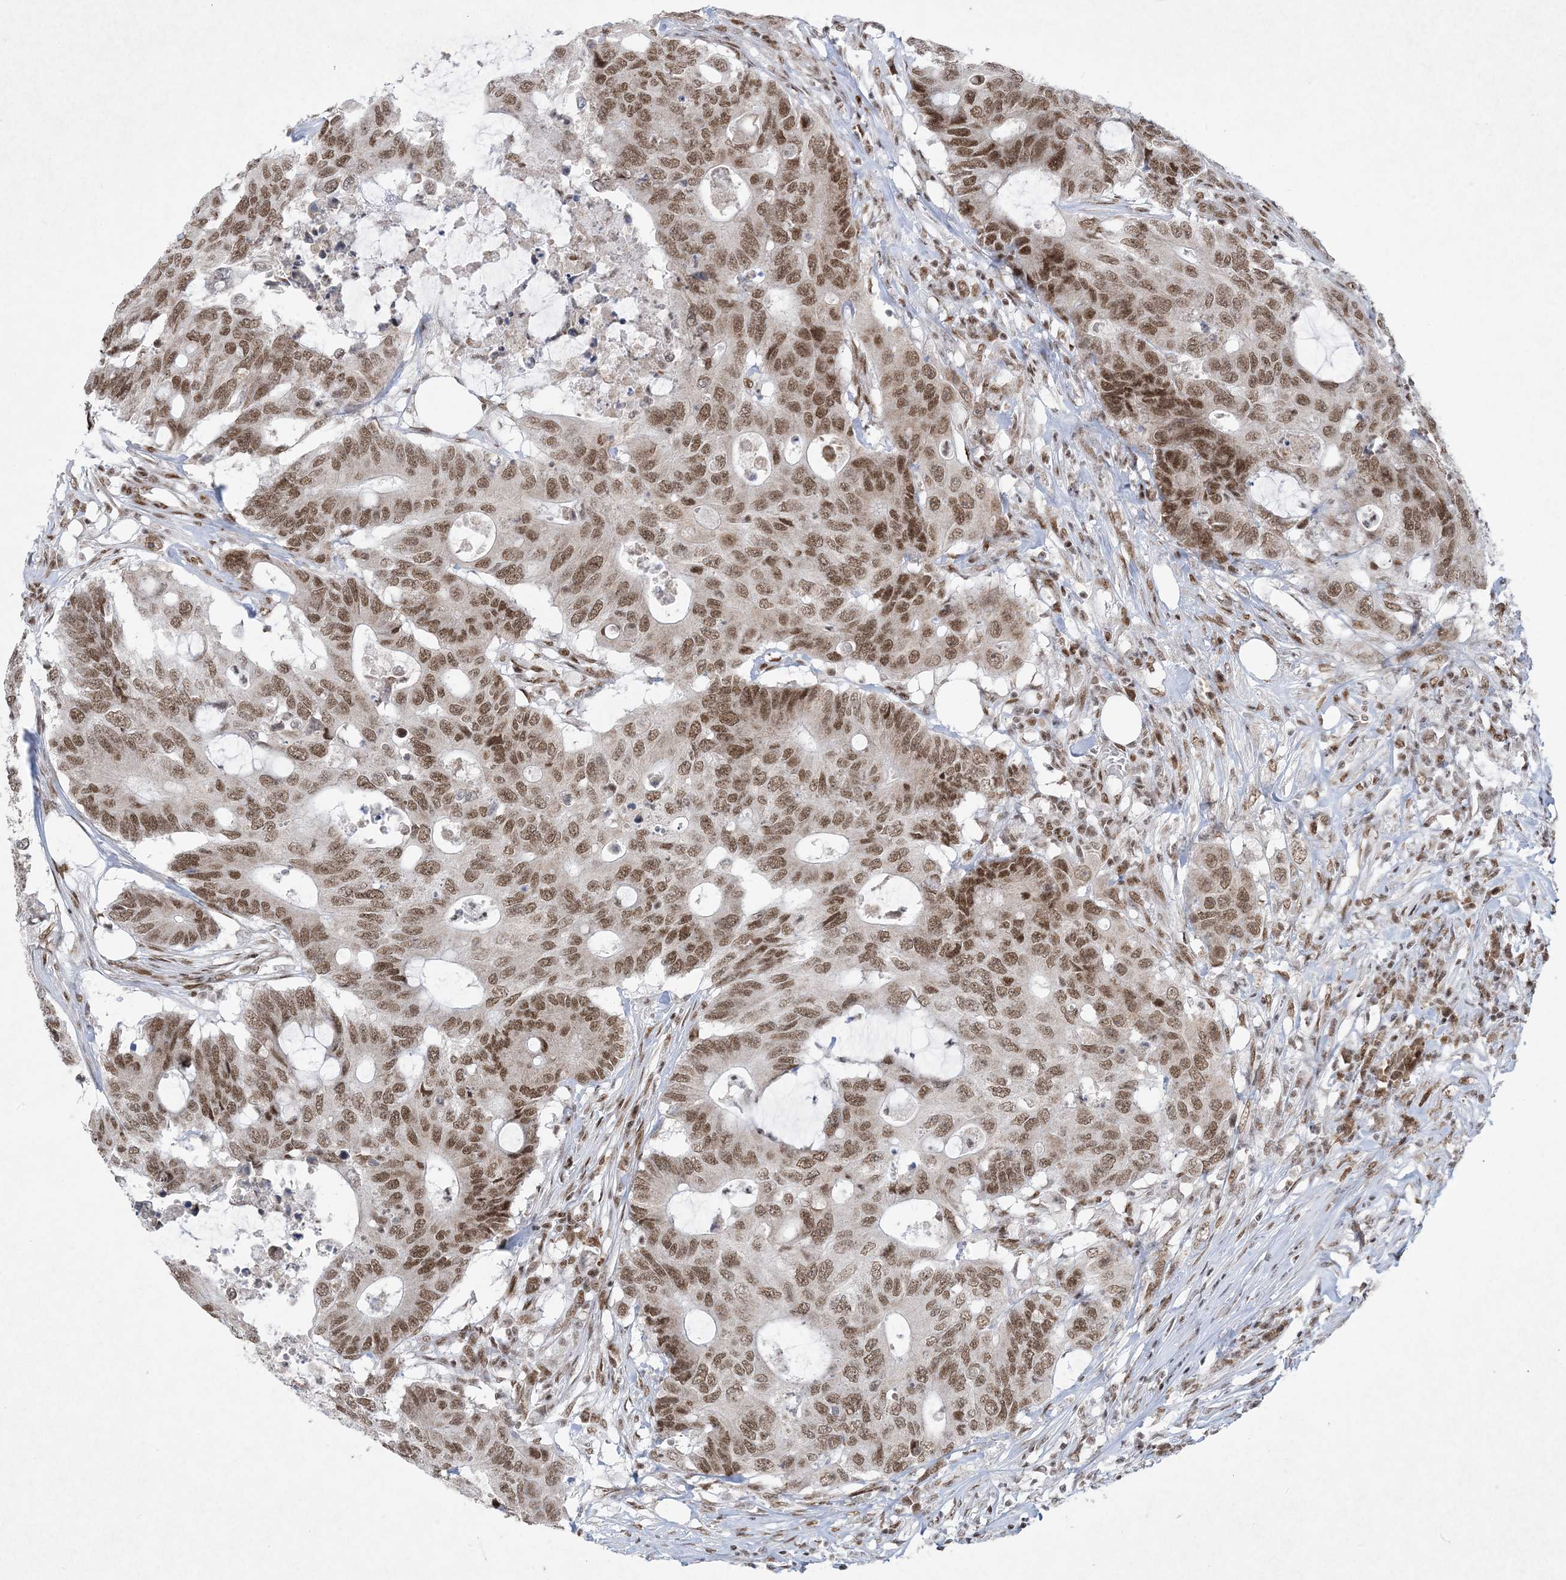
{"staining": {"intensity": "moderate", "quantity": ">75%", "location": "nuclear"}, "tissue": "colorectal cancer", "cell_type": "Tumor cells", "image_type": "cancer", "snomed": [{"axis": "morphology", "description": "Adenocarcinoma, NOS"}, {"axis": "topography", "description": "Colon"}], "caption": "The photomicrograph demonstrates a brown stain indicating the presence of a protein in the nuclear of tumor cells in colorectal adenocarcinoma.", "gene": "PKNOX2", "patient": {"sex": "male", "age": 71}}